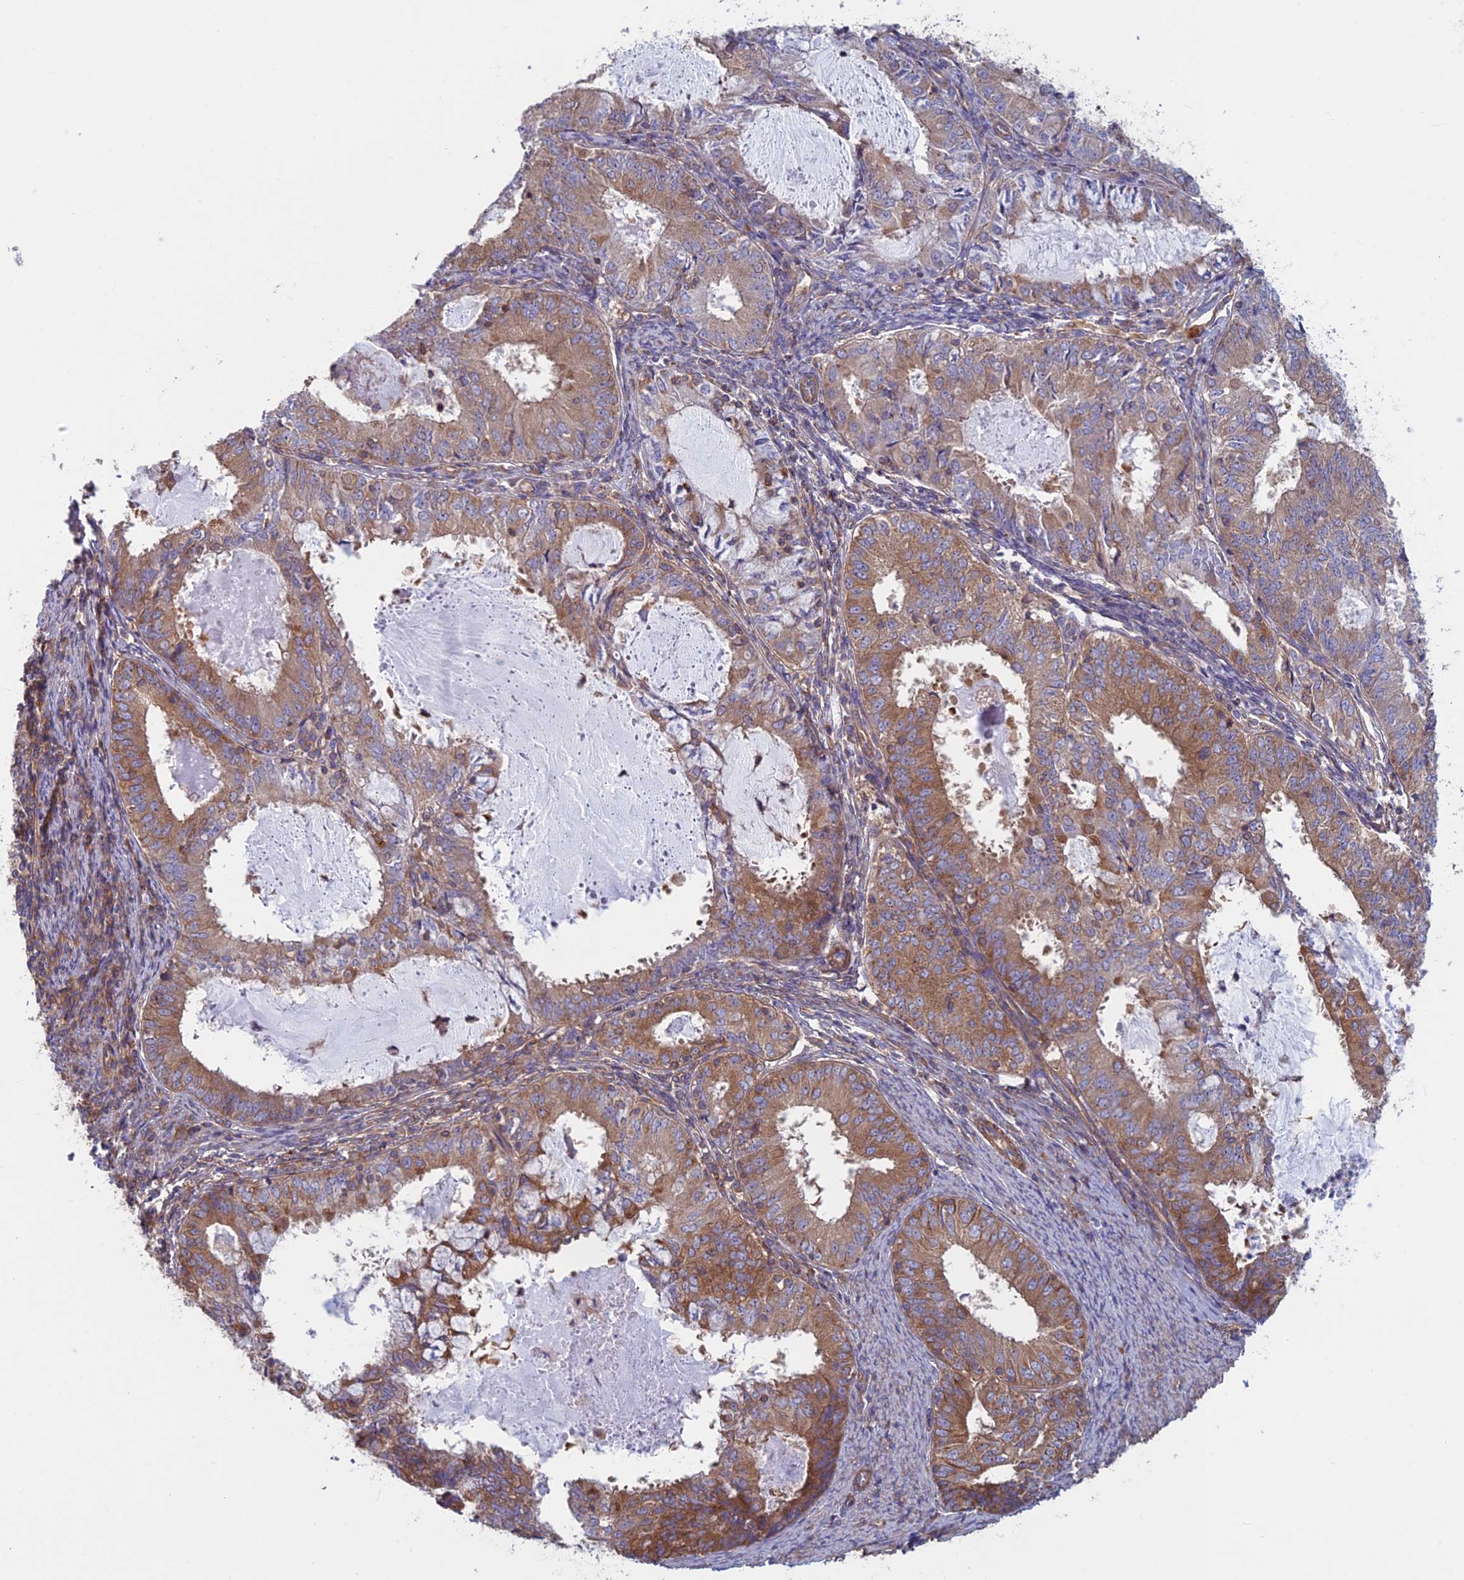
{"staining": {"intensity": "moderate", "quantity": ">75%", "location": "cytoplasmic/membranous"}, "tissue": "endometrial cancer", "cell_type": "Tumor cells", "image_type": "cancer", "snomed": [{"axis": "morphology", "description": "Adenocarcinoma, NOS"}, {"axis": "topography", "description": "Endometrium"}], "caption": "A brown stain labels moderate cytoplasmic/membranous staining of a protein in adenocarcinoma (endometrial) tumor cells. (IHC, brightfield microscopy, high magnification).", "gene": "DNM1L", "patient": {"sex": "female", "age": 57}}